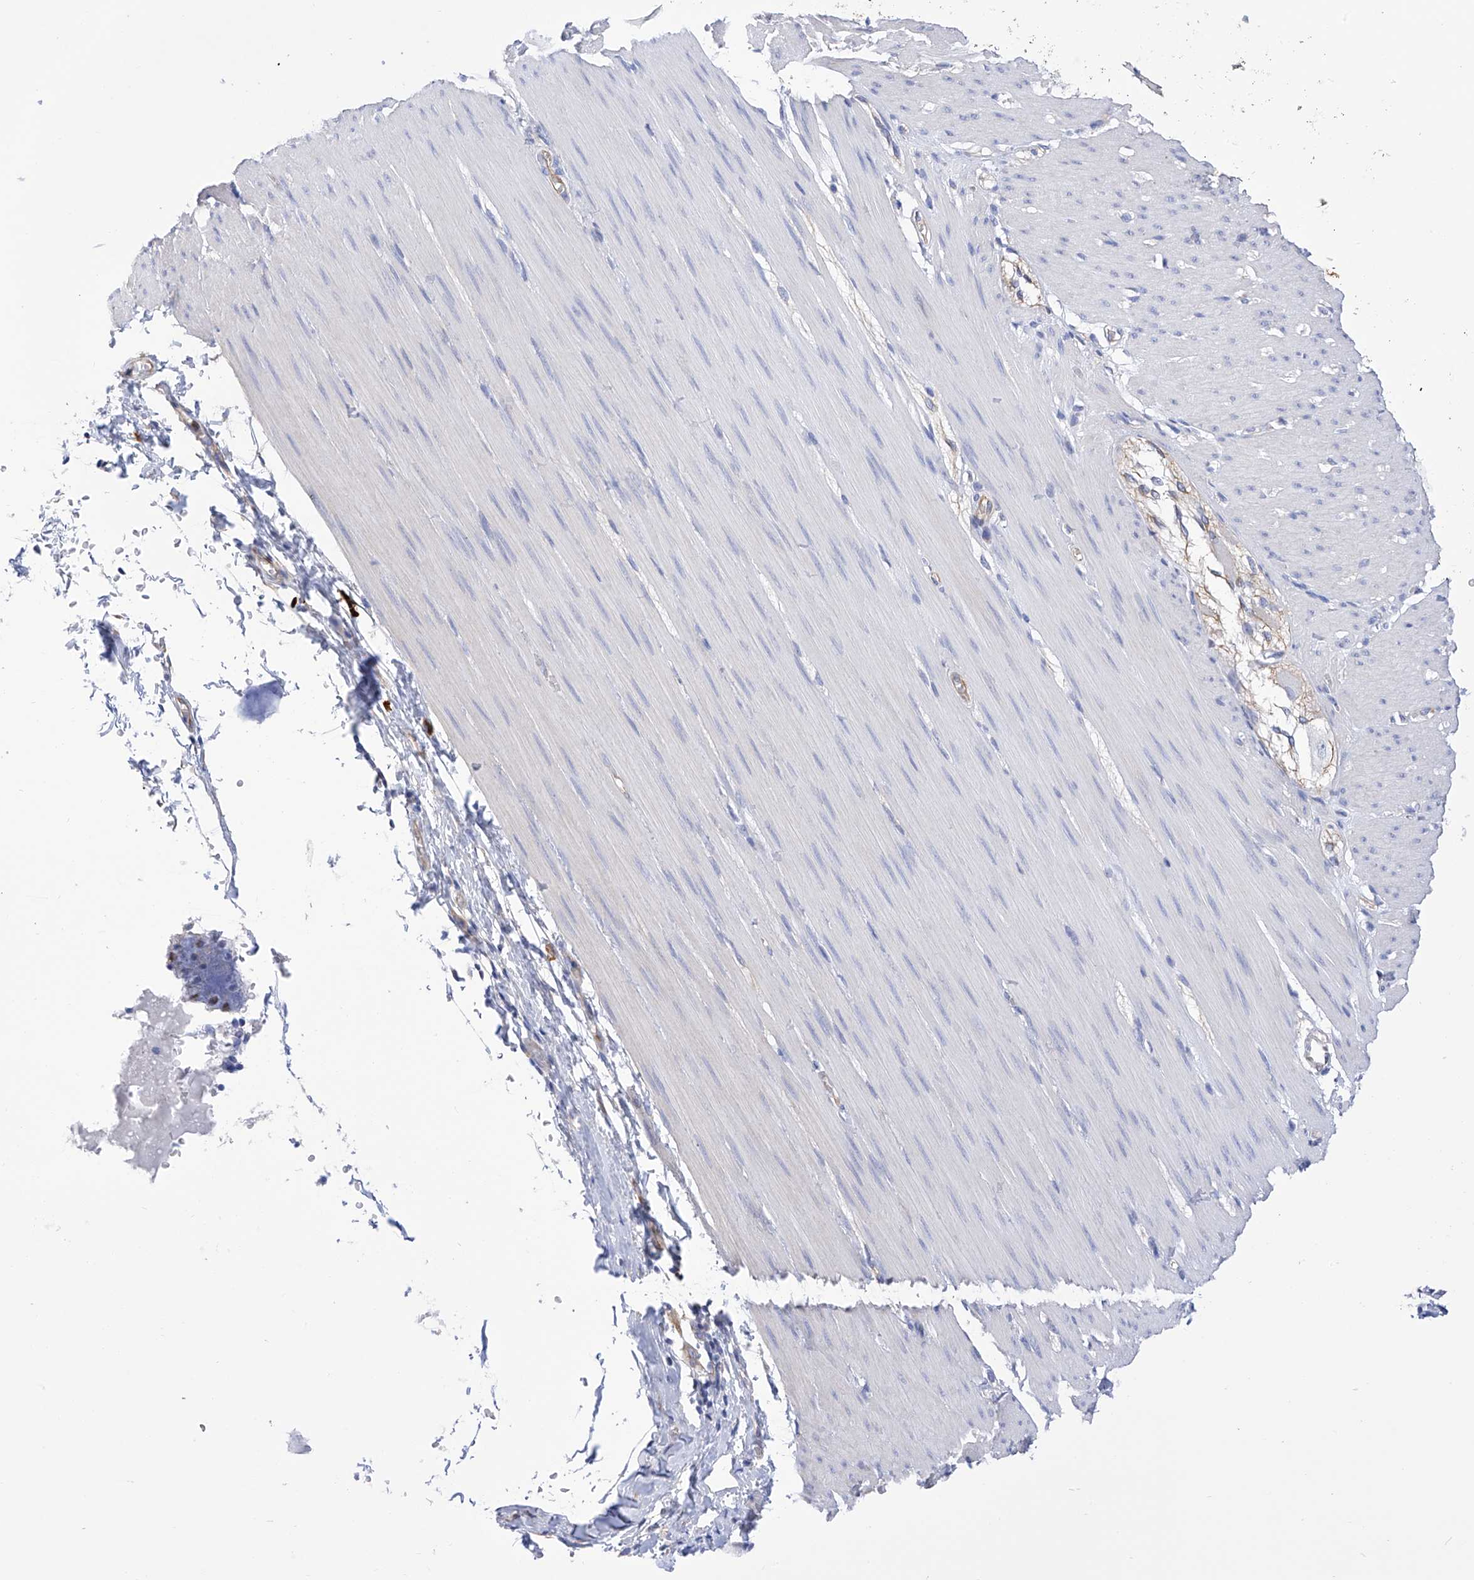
{"staining": {"intensity": "negative", "quantity": "none", "location": "none"}, "tissue": "smooth muscle", "cell_type": "Smooth muscle cells", "image_type": "normal", "snomed": [{"axis": "morphology", "description": "Normal tissue, NOS"}, {"axis": "morphology", "description": "Adenocarcinoma, NOS"}, {"axis": "topography", "description": "Colon"}, {"axis": "topography", "description": "Peripheral nerve tissue"}], "caption": "DAB immunohistochemical staining of normal smooth muscle displays no significant expression in smooth muscle cells.", "gene": "FLG", "patient": {"sex": "male", "age": 14}}